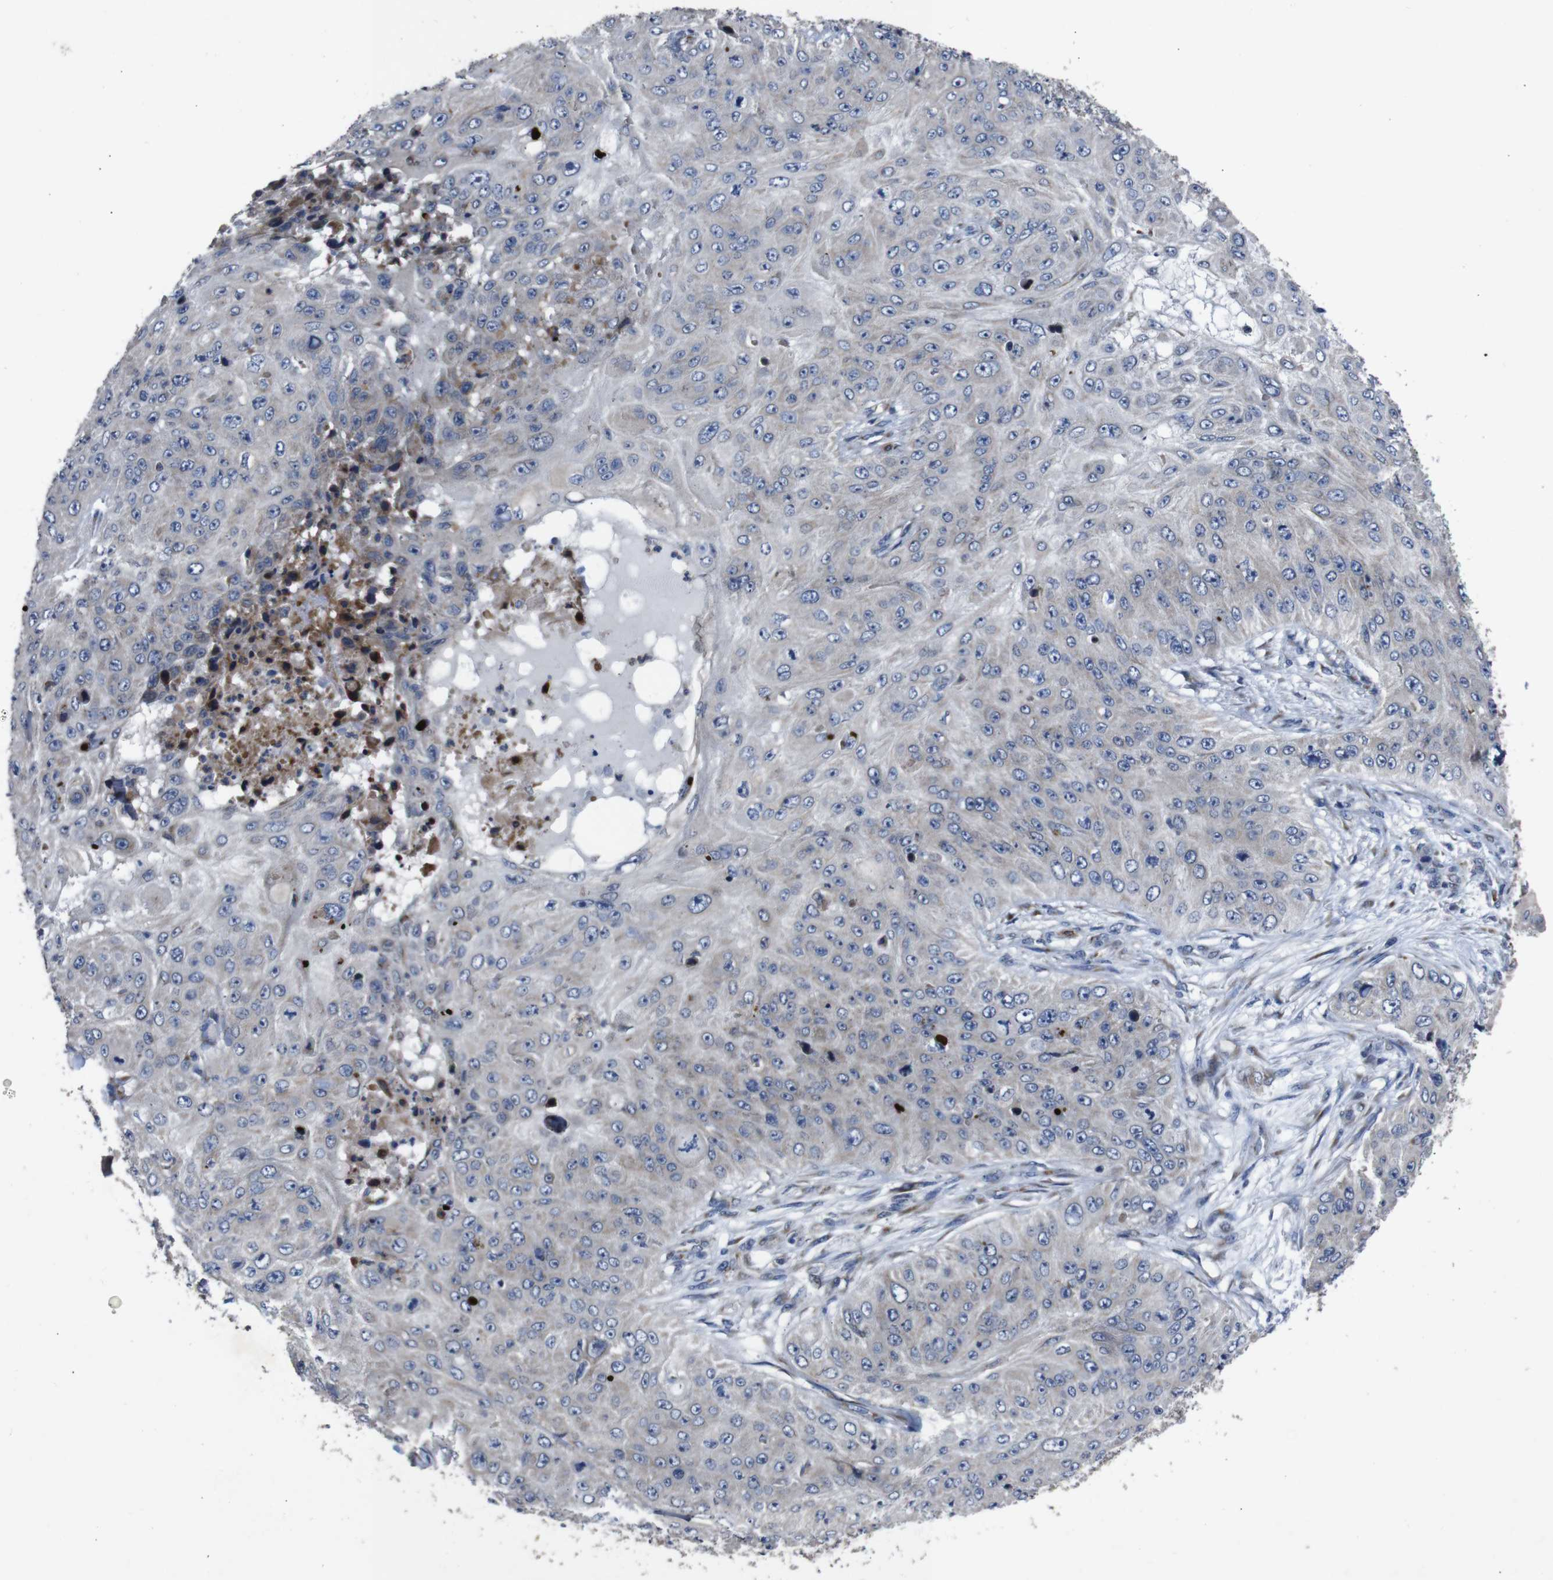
{"staining": {"intensity": "negative", "quantity": "none", "location": "none"}, "tissue": "skin cancer", "cell_type": "Tumor cells", "image_type": "cancer", "snomed": [{"axis": "morphology", "description": "Squamous cell carcinoma, NOS"}, {"axis": "topography", "description": "Skin"}], "caption": "Tumor cells show no significant protein positivity in squamous cell carcinoma (skin).", "gene": "CHST10", "patient": {"sex": "female", "age": 80}}